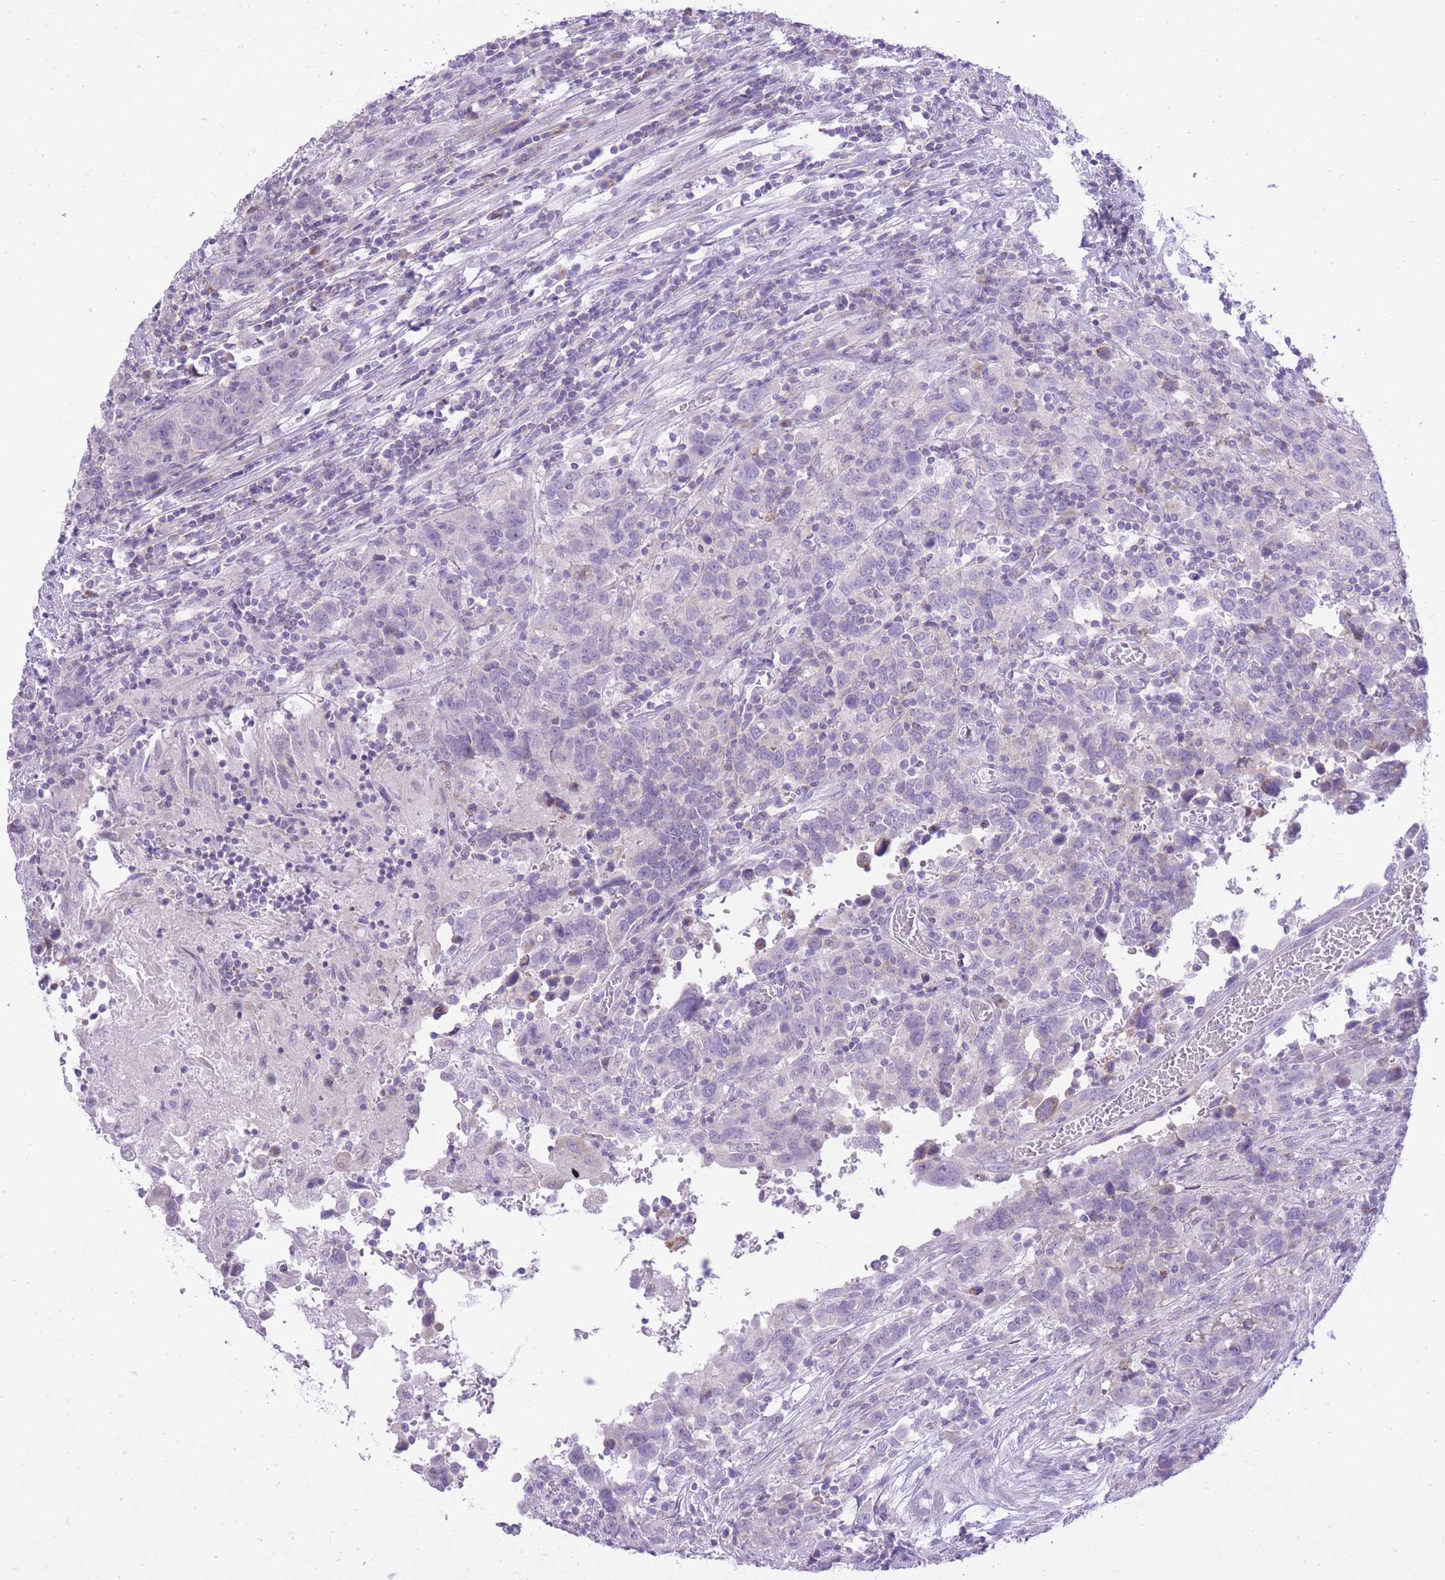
{"staining": {"intensity": "negative", "quantity": "none", "location": "none"}, "tissue": "urothelial cancer", "cell_type": "Tumor cells", "image_type": "cancer", "snomed": [{"axis": "morphology", "description": "Urothelial carcinoma, High grade"}, {"axis": "topography", "description": "Urinary bladder"}], "caption": "Immunohistochemical staining of urothelial cancer displays no significant expression in tumor cells. The staining was performed using DAB to visualize the protein expression in brown, while the nuclei were stained in blue with hematoxylin (Magnification: 20x).", "gene": "DENND2D", "patient": {"sex": "male", "age": 61}}